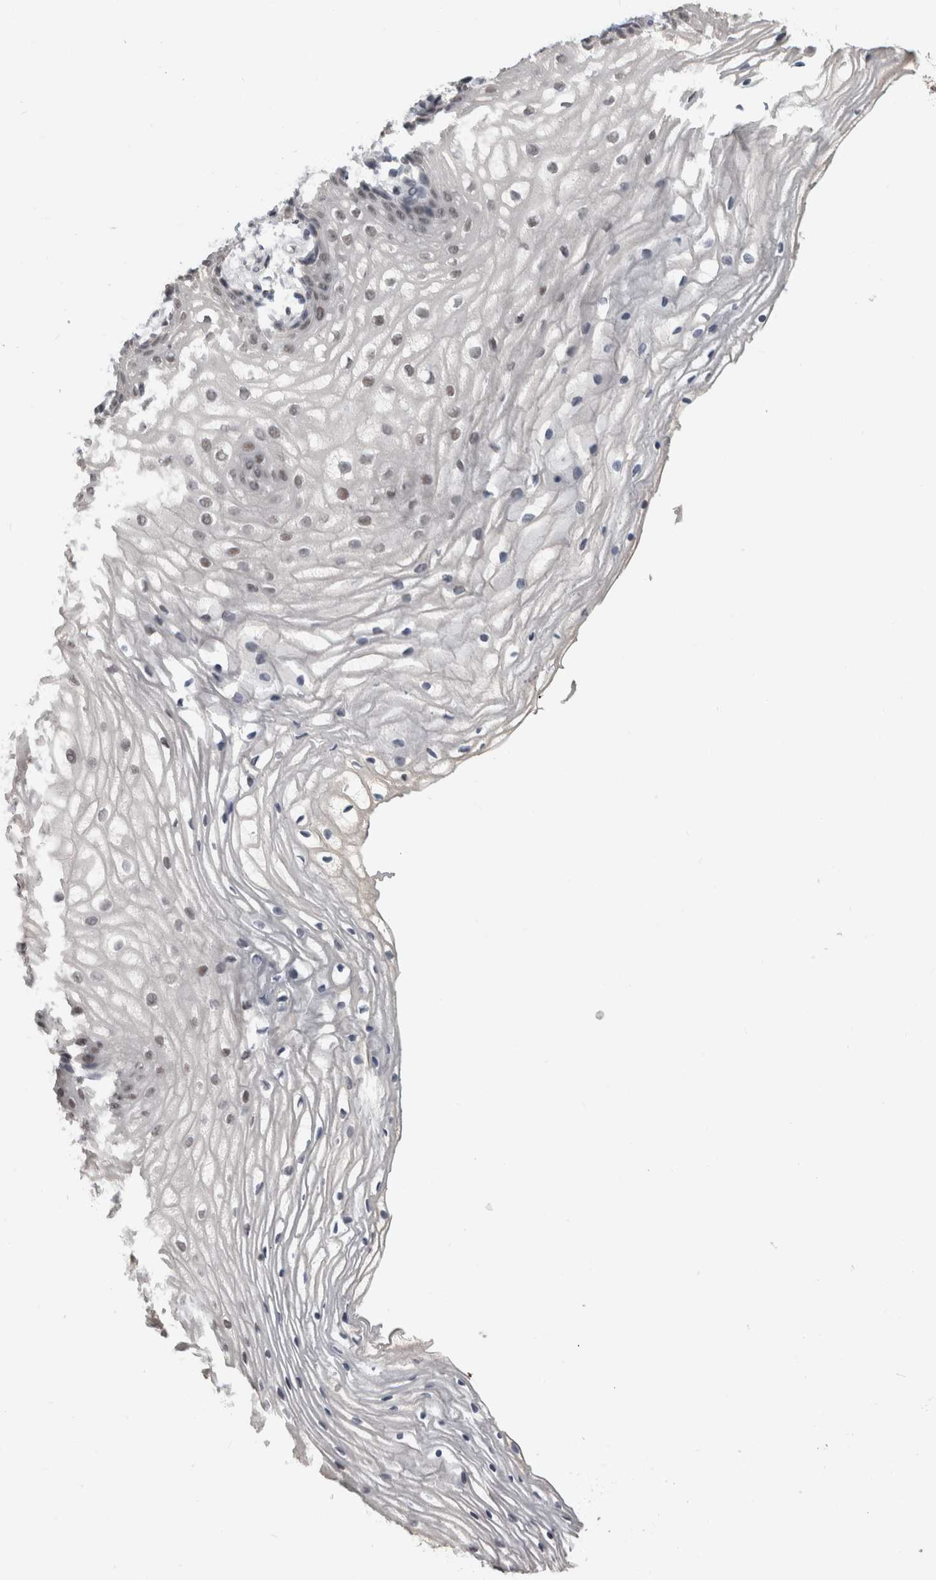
{"staining": {"intensity": "weak", "quantity": "<25%", "location": "nuclear"}, "tissue": "vagina", "cell_type": "Squamous epithelial cells", "image_type": "normal", "snomed": [{"axis": "morphology", "description": "Normal tissue, NOS"}, {"axis": "topography", "description": "Vagina"}], "caption": "Squamous epithelial cells show no significant protein staining in normal vagina. (Immunohistochemistry (ihc), brightfield microscopy, high magnification).", "gene": "ARID4B", "patient": {"sex": "female", "age": 60}}